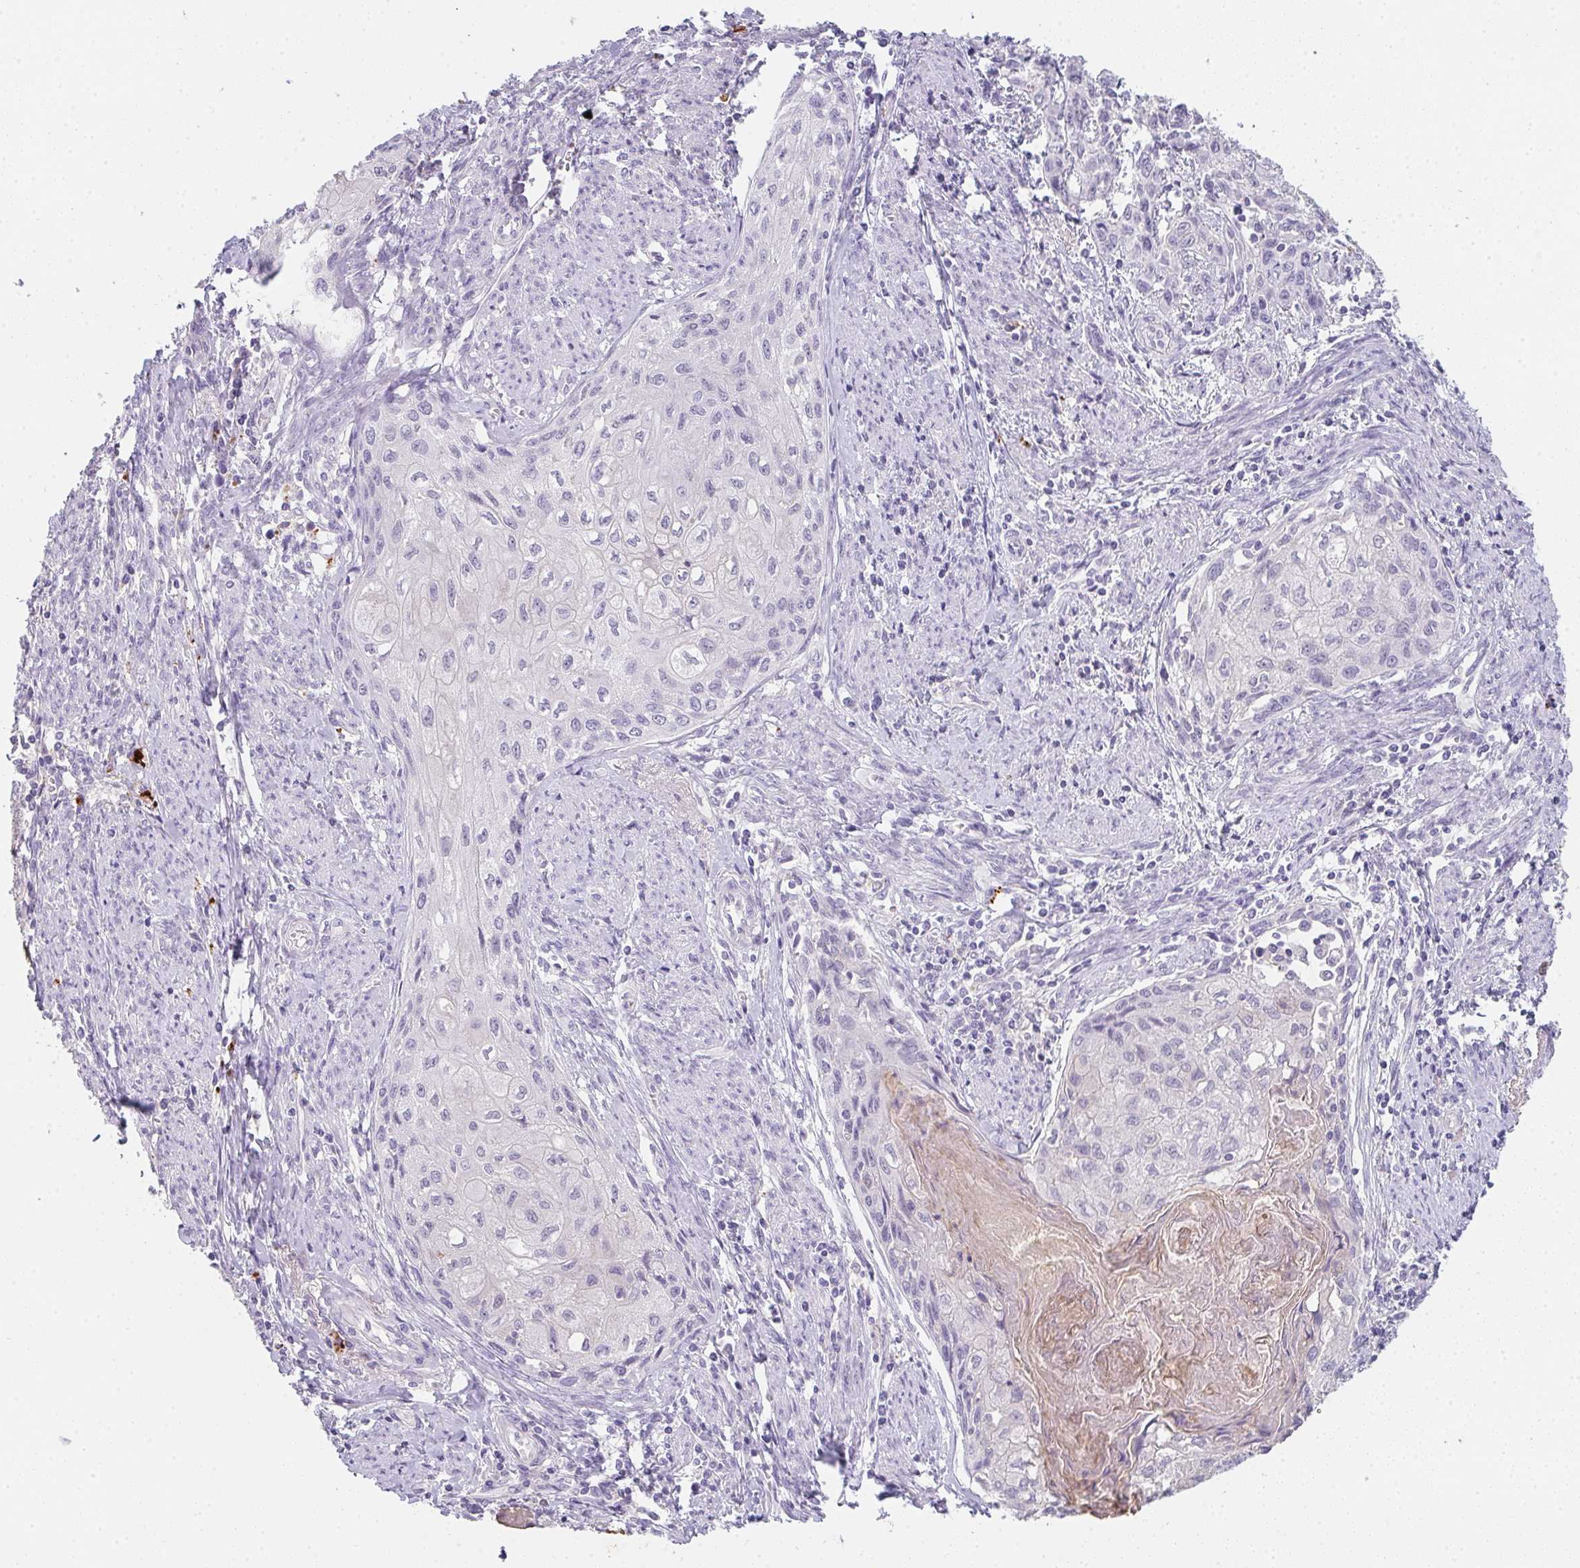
{"staining": {"intensity": "negative", "quantity": "none", "location": "none"}, "tissue": "cervical cancer", "cell_type": "Tumor cells", "image_type": "cancer", "snomed": [{"axis": "morphology", "description": "Squamous cell carcinoma, NOS"}, {"axis": "topography", "description": "Cervix"}], "caption": "This is an immunohistochemistry micrograph of human cervical squamous cell carcinoma. There is no positivity in tumor cells.", "gene": "C1QTNF8", "patient": {"sex": "female", "age": 67}}